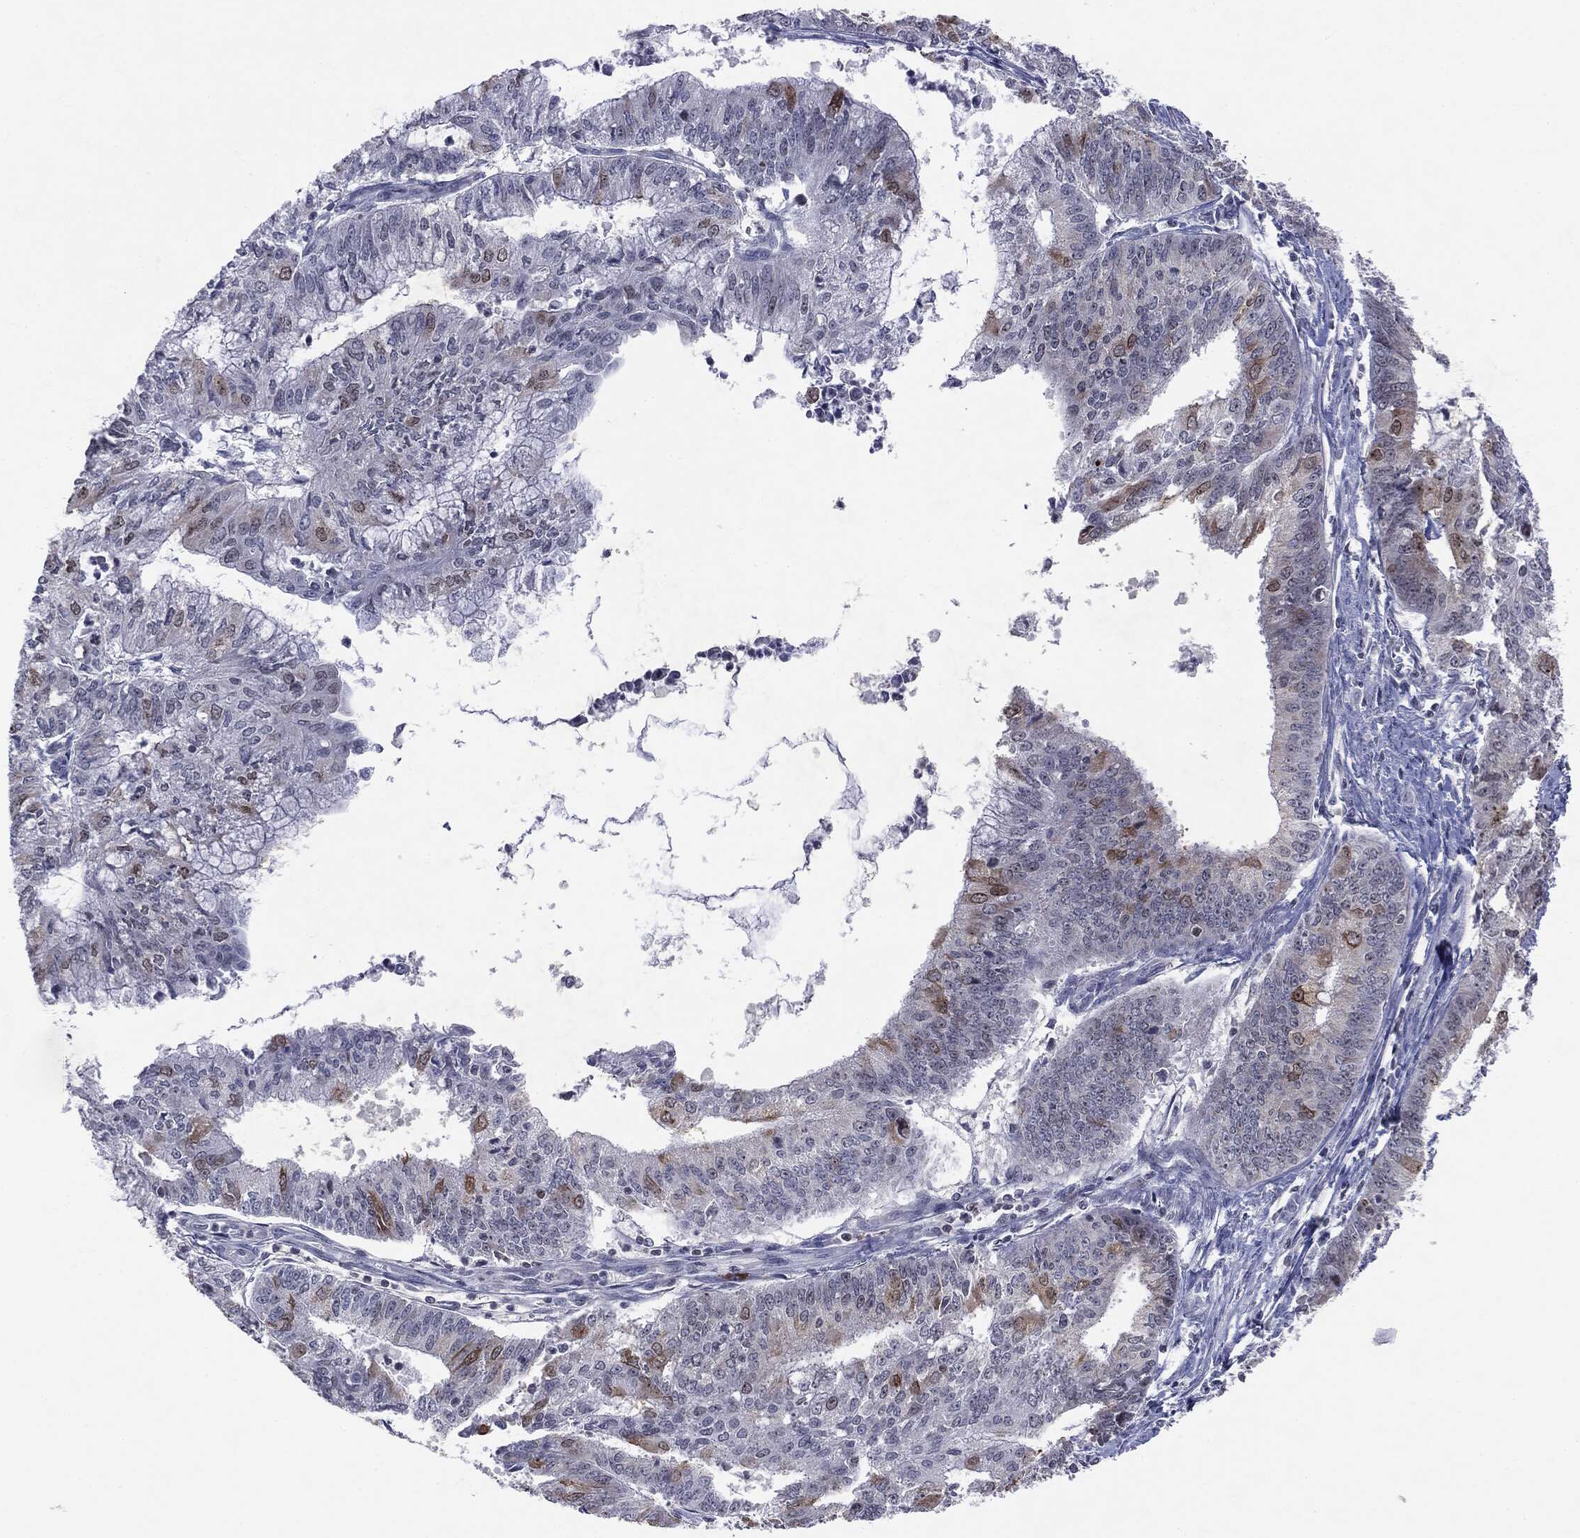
{"staining": {"intensity": "negative", "quantity": "none", "location": "none"}, "tissue": "endometrial cancer", "cell_type": "Tumor cells", "image_type": "cancer", "snomed": [{"axis": "morphology", "description": "Adenocarcinoma, NOS"}, {"axis": "topography", "description": "Endometrium"}], "caption": "Histopathology image shows no significant protein expression in tumor cells of adenocarcinoma (endometrial).", "gene": "KIF2C", "patient": {"sex": "female", "age": 61}}